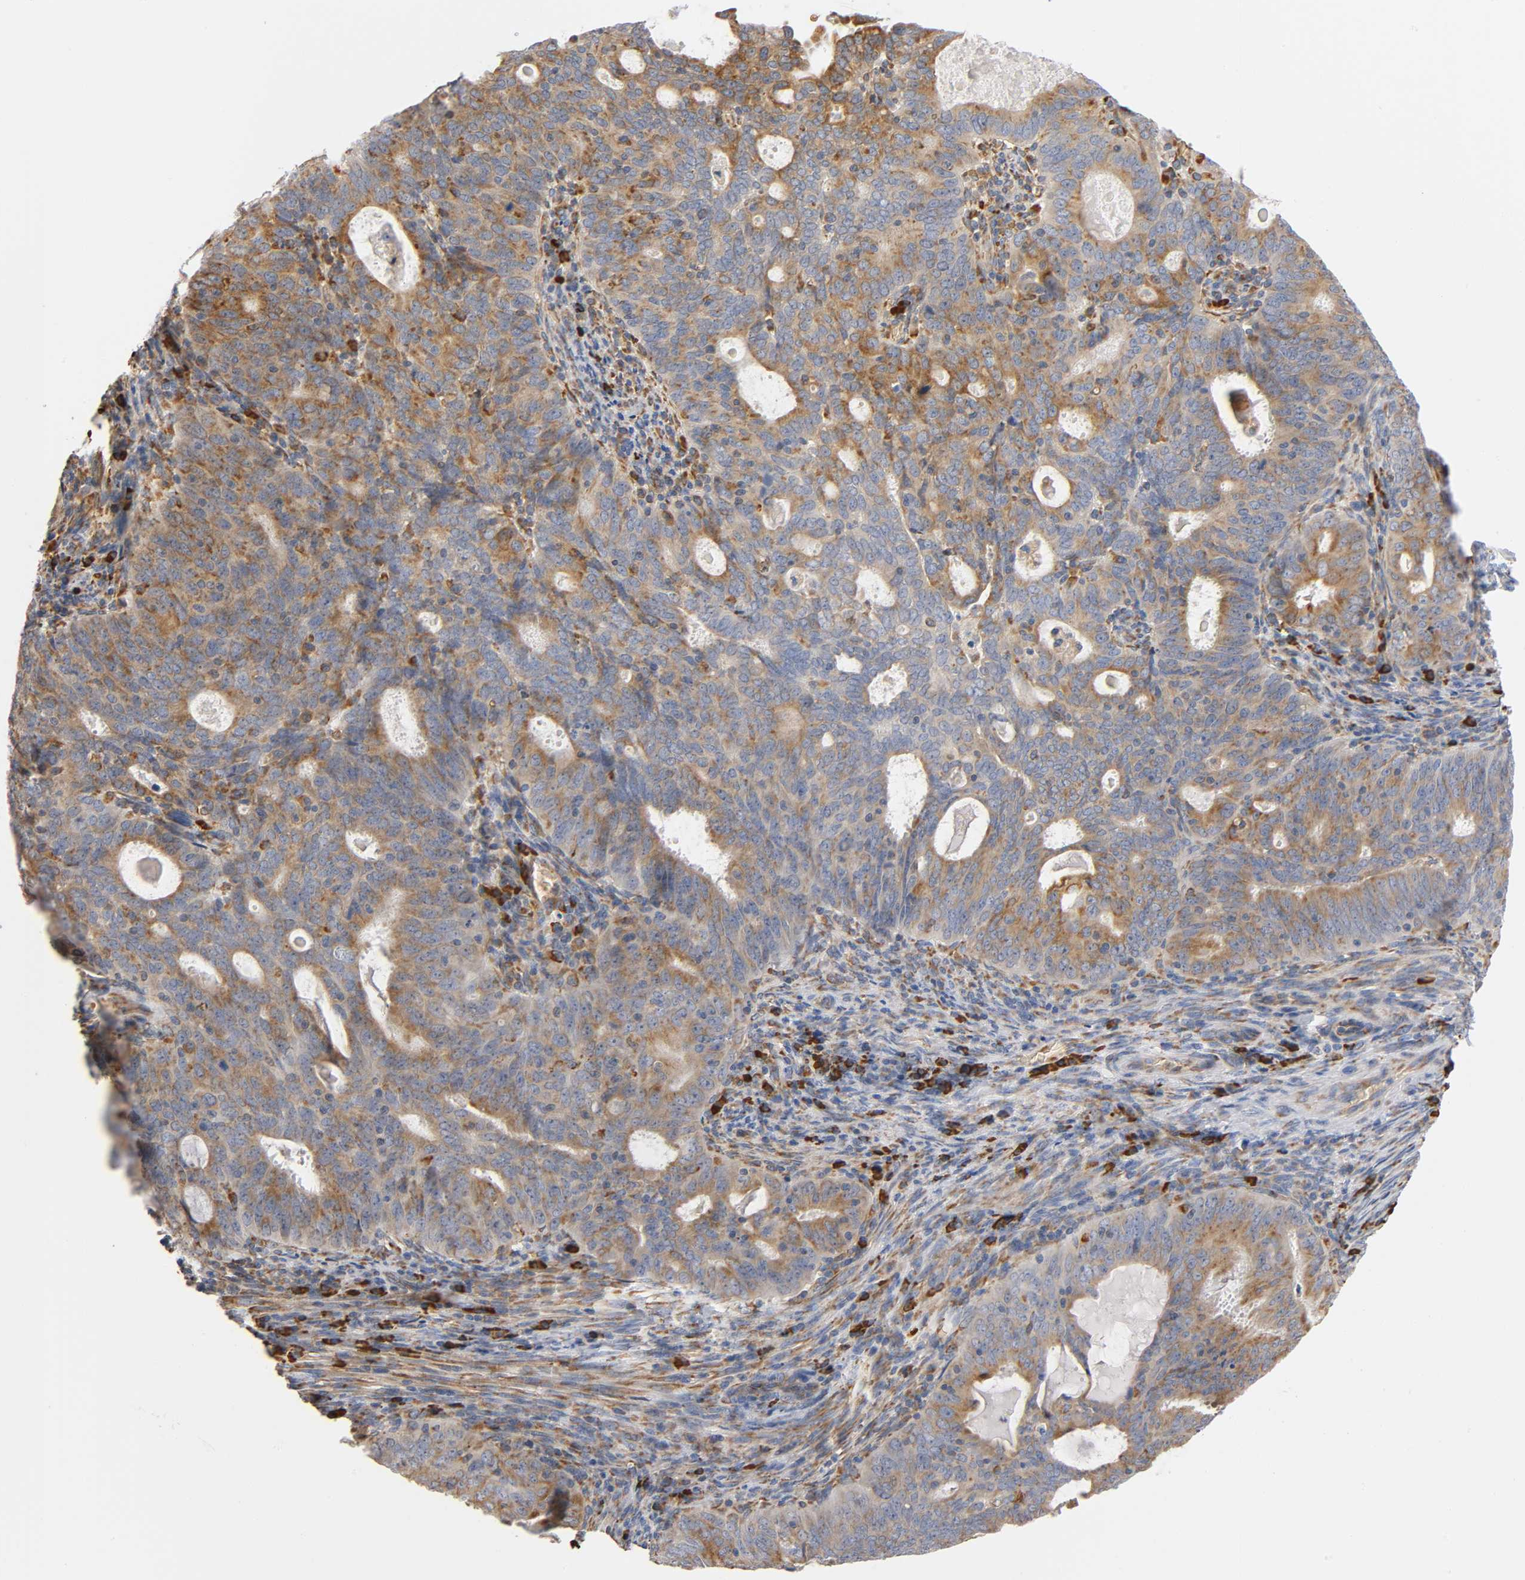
{"staining": {"intensity": "moderate", "quantity": ">75%", "location": "cytoplasmic/membranous"}, "tissue": "cervical cancer", "cell_type": "Tumor cells", "image_type": "cancer", "snomed": [{"axis": "morphology", "description": "Adenocarcinoma, NOS"}, {"axis": "topography", "description": "Cervix"}], "caption": "Cervical adenocarcinoma stained for a protein (brown) shows moderate cytoplasmic/membranous positive positivity in approximately >75% of tumor cells.", "gene": "UCKL1", "patient": {"sex": "female", "age": 44}}